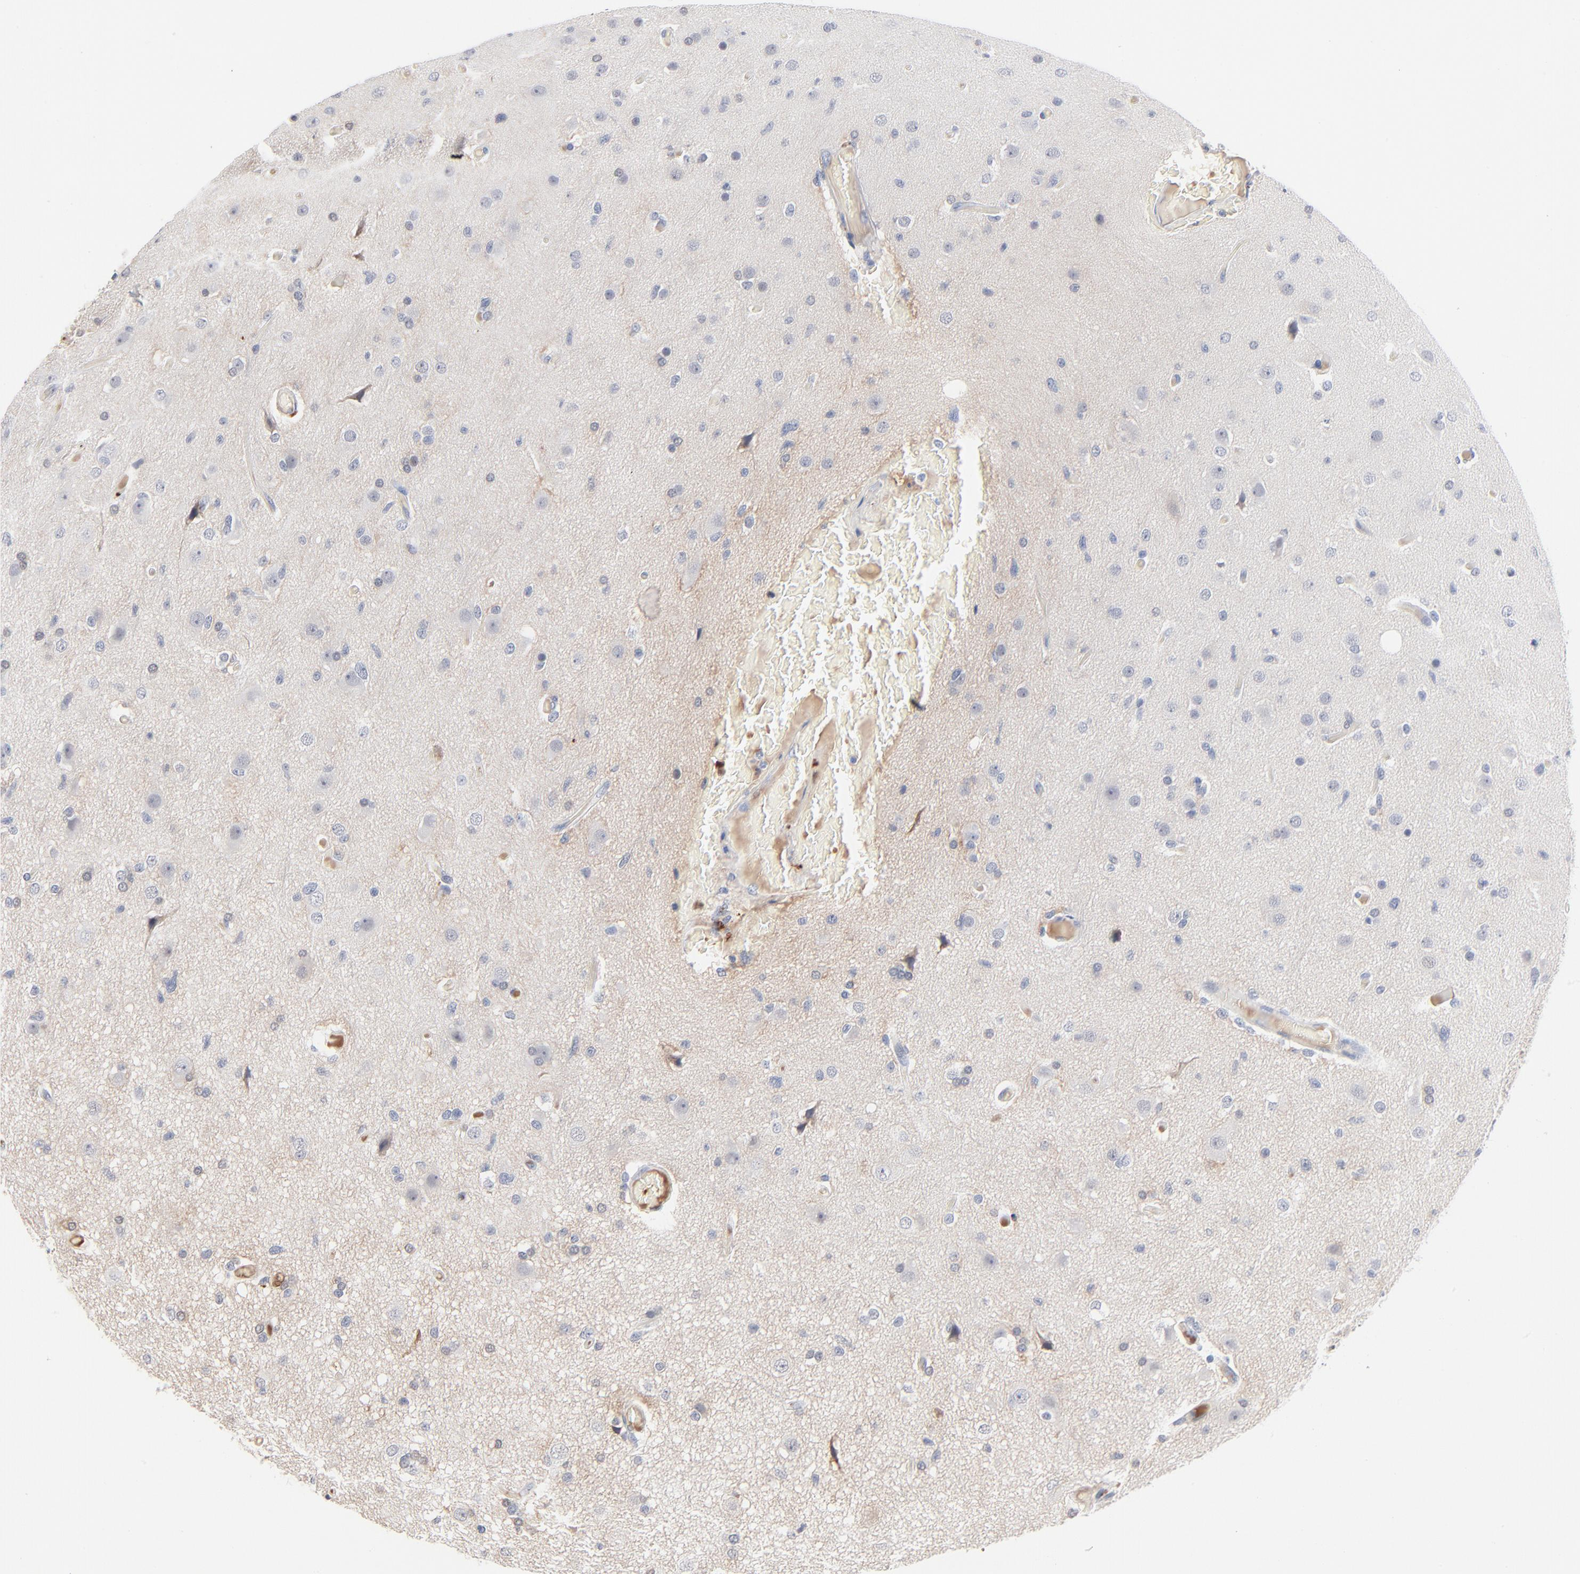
{"staining": {"intensity": "negative", "quantity": "none", "location": "none"}, "tissue": "glioma", "cell_type": "Tumor cells", "image_type": "cancer", "snomed": [{"axis": "morphology", "description": "Glioma, malignant, High grade"}, {"axis": "topography", "description": "Brain"}], "caption": "An IHC histopathology image of glioma is shown. There is no staining in tumor cells of glioma.", "gene": "SERPINA4", "patient": {"sex": "male", "age": 33}}